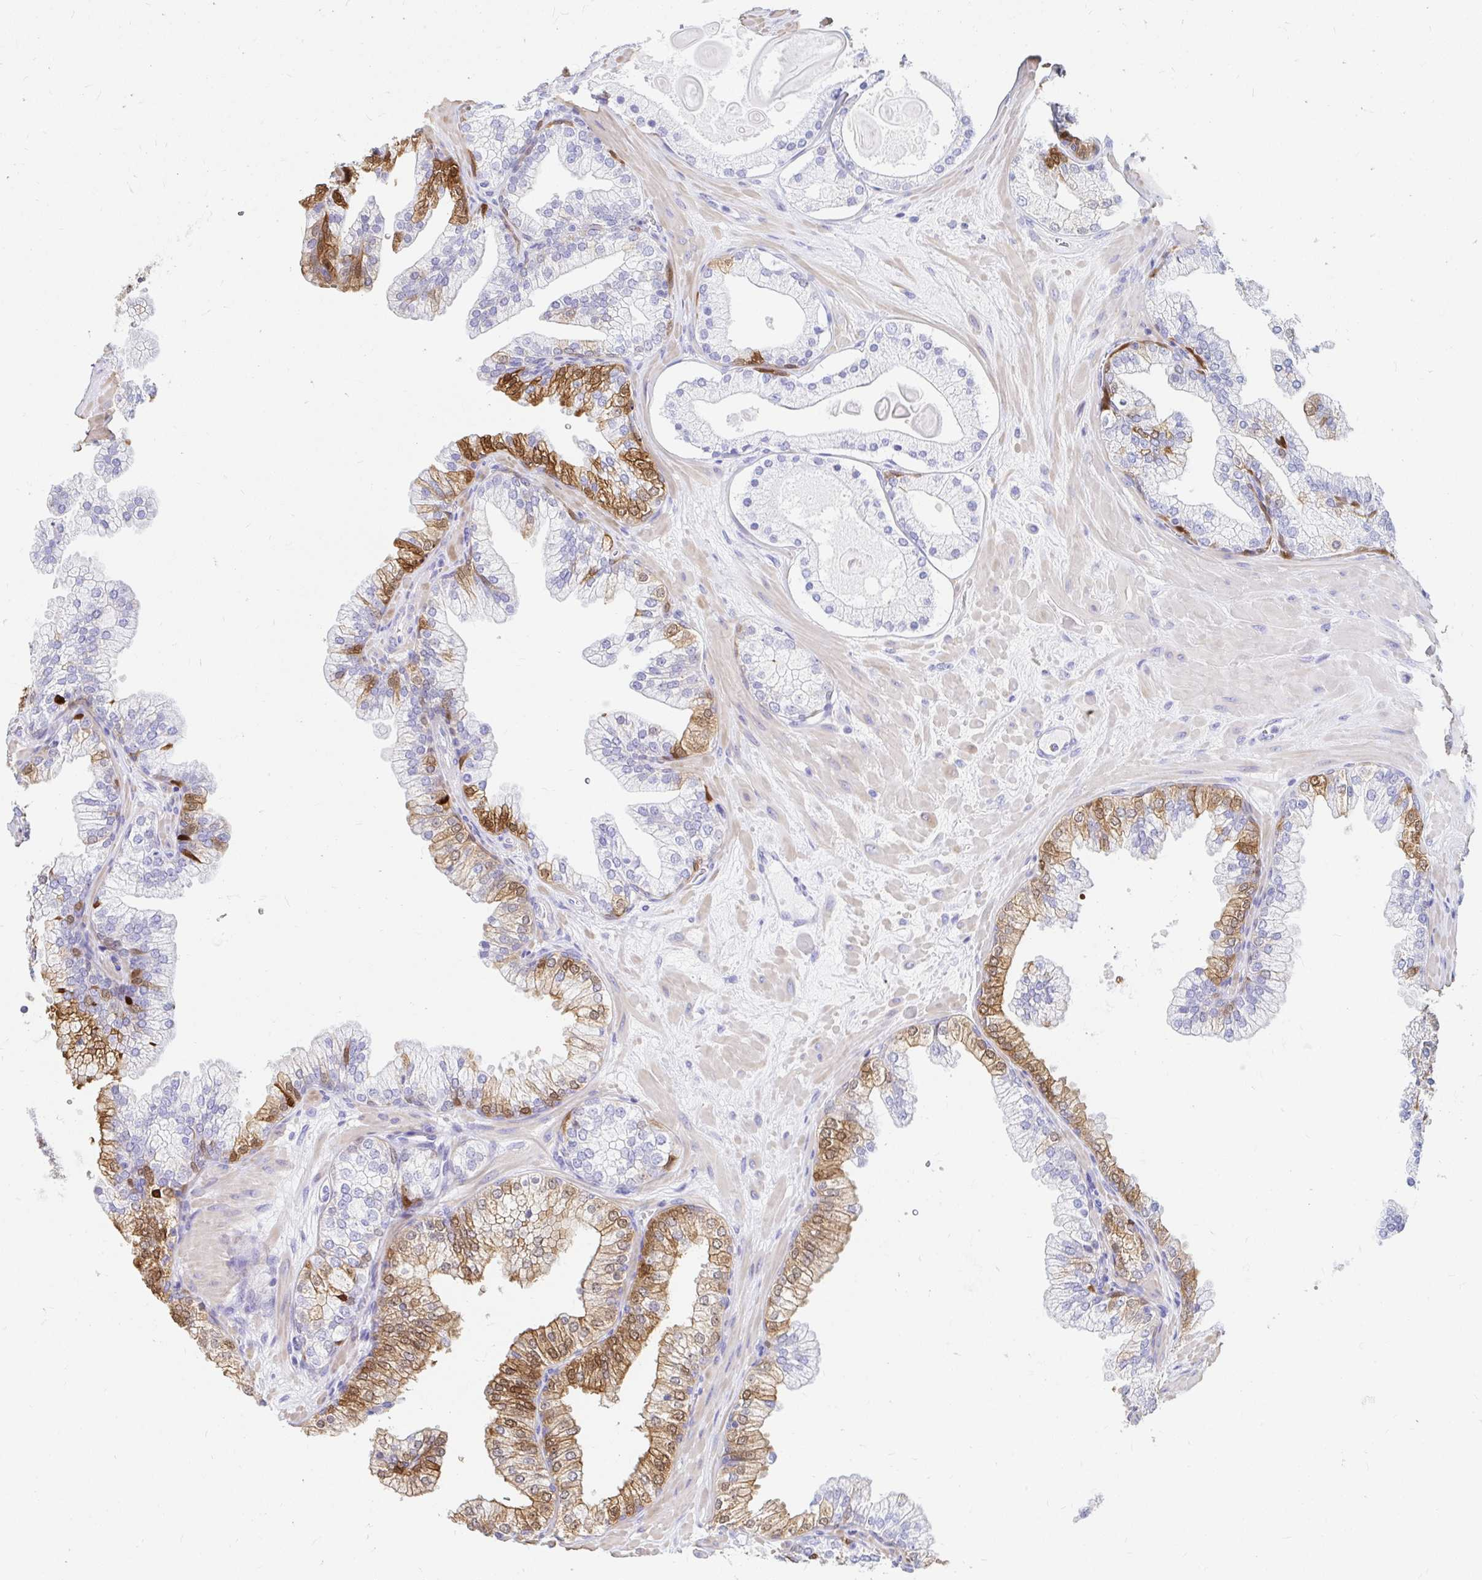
{"staining": {"intensity": "moderate", "quantity": "25%-75%", "location": "cytoplasmic/membranous,nuclear"}, "tissue": "prostate", "cell_type": "Glandular cells", "image_type": "normal", "snomed": [{"axis": "morphology", "description": "Normal tissue, NOS"}, {"axis": "topography", "description": "Prostate"}, {"axis": "topography", "description": "Peripheral nerve tissue"}], "caption": "A high-resolution histopathology image shows immunohistochemistry (IHC) staining of benign prostate, which demonstrates moderate cytoplasmic/membranous,nuclear staining in approximately 25%-75% of glandular cells.", "gene": "PPP1R1B", "patient": {"sex": "male", "age": 61}}